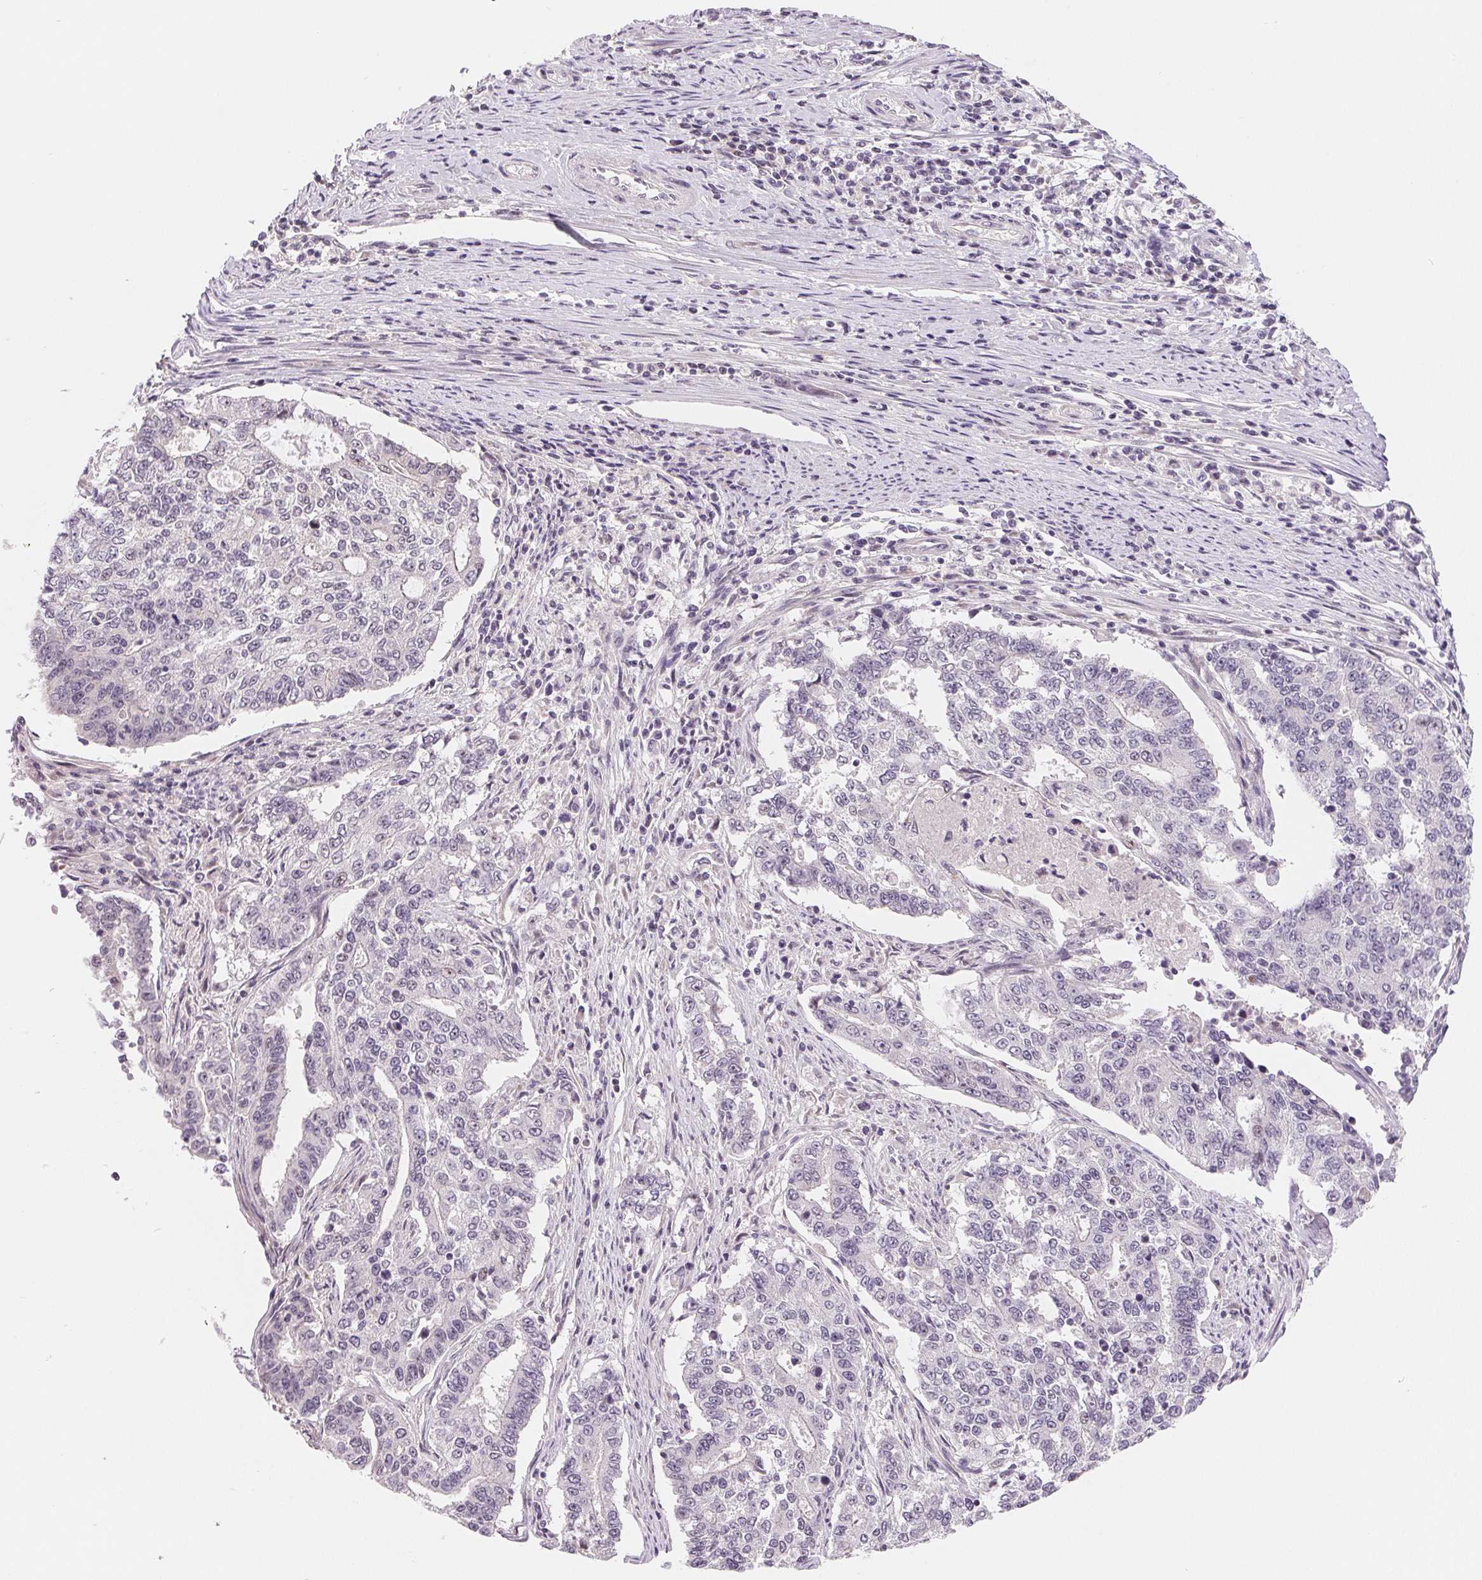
{"staining": {"intensity": "negative", "quantity": "none", "location": "none"}, "tissue": "endometrial cancer", "cell_type": "Tumor cells", "image_type": "cancer", "snomed": [{"axis": "morphology", "description": "Adenocarcinoma, NOS"}, {"axis": "topography", "description": "Uterus"}], "caption": "IHC image of endometrial cancer stained for a protein (brown), which reveals no staining in tumor cells. (DAB (3,3'-diaminobenzidine) immunohistochemistry (IHC) with hematoxylin counter stain).", "gene": "LCA5L", "patient": {"sex": "female", "age": 59}}